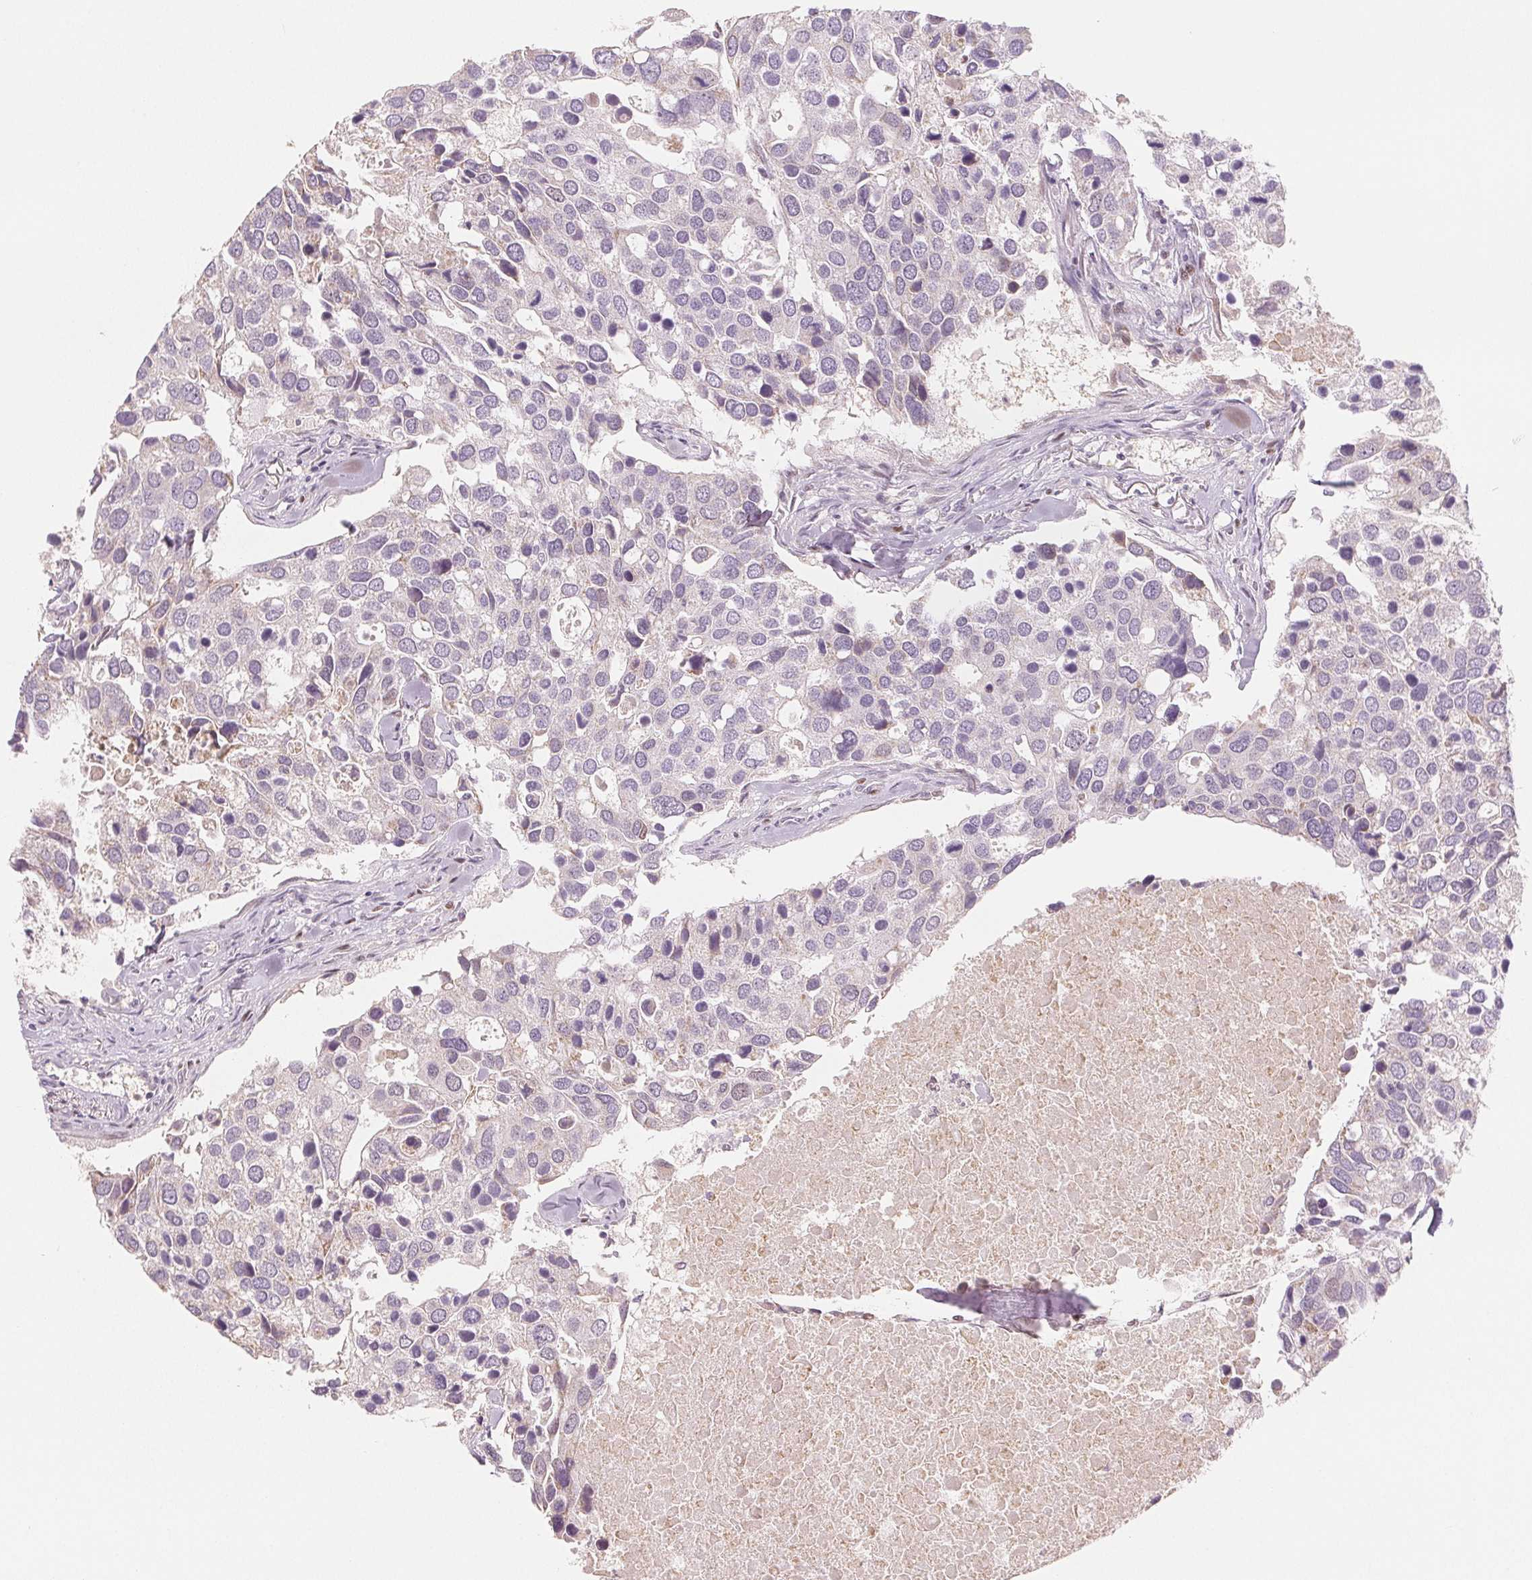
{"staining": {"intensity": "negative", "quantity": "none", "location": "none"}, "tissue": "breast cancer", "cell_type": "Tumor cells", "image_type": "cancer", "snomed": [{"axis": "morphology", "description": "Duct carcinoma"}, {"axis": "topography", "description": "Breast"}], "caption": "The image displays no staining of tumor cells in breast cancer (invasive ductal carcinoma). (DAB immunohistochemistry, high magnification).", "gene": "SMARCD3", "patient": {"sex": "female", "age": 83}}